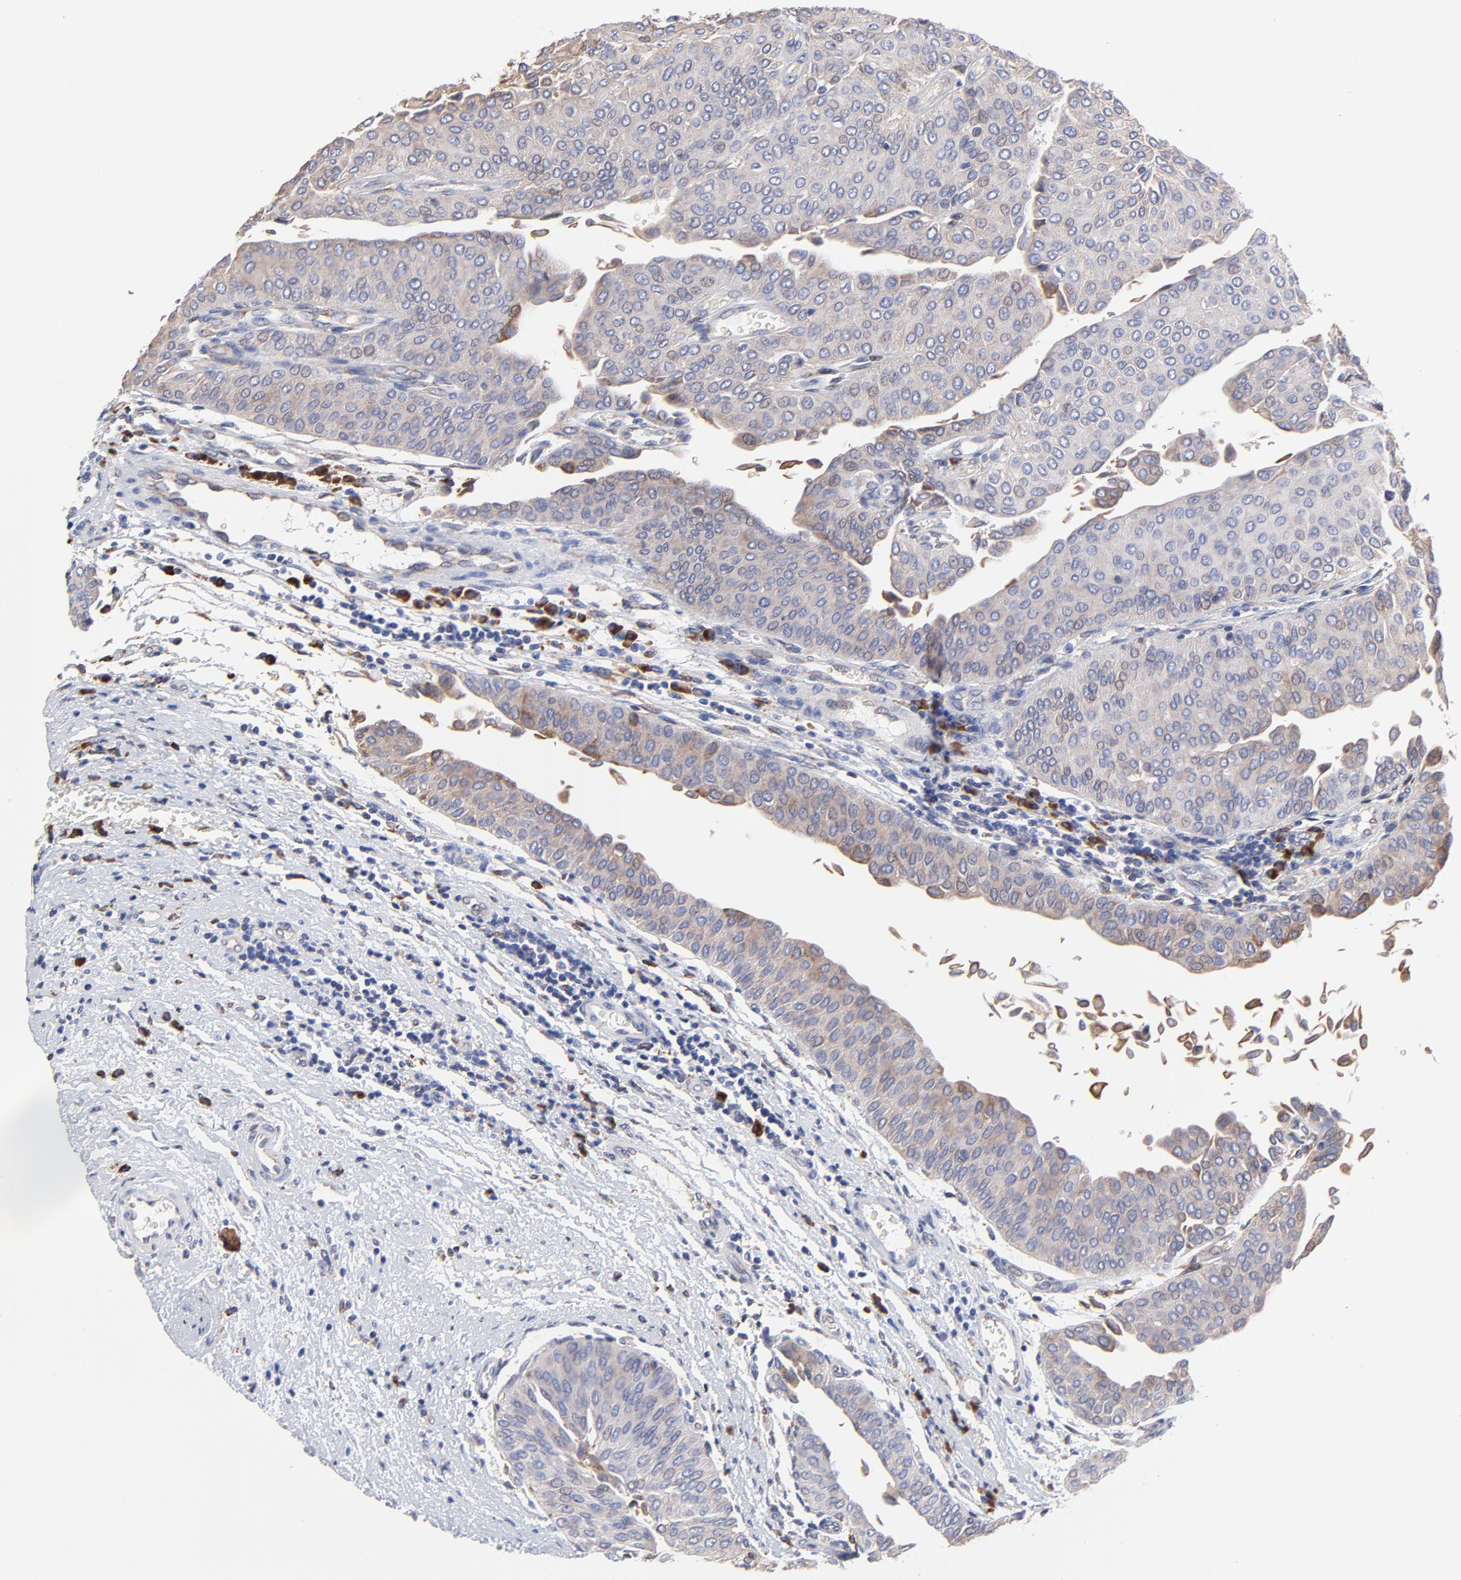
{"staining": {"intensity": "weak", "quantity": ">75%", "location": "cytoplasmic/membranous"}, "tissue": "urothelial cancer", "cell_type": "Tumor cells", "image_type": "cancer", "snomed": [{"axis": "morphology", "description": "Urothelial carcinoma, Low grade"}, {"axis": "topography", "description": "Urinary bladder"}], "caption": "DAB (3,3'-diaminobenzidine) immunohistochemical staining of human urothelial cancer displays weak cytoplasmic/membranous protein expression in approximately >75% of tumor cells.", "gene": "LMAN1", "patient": {"sex": "male", "age": 64}}